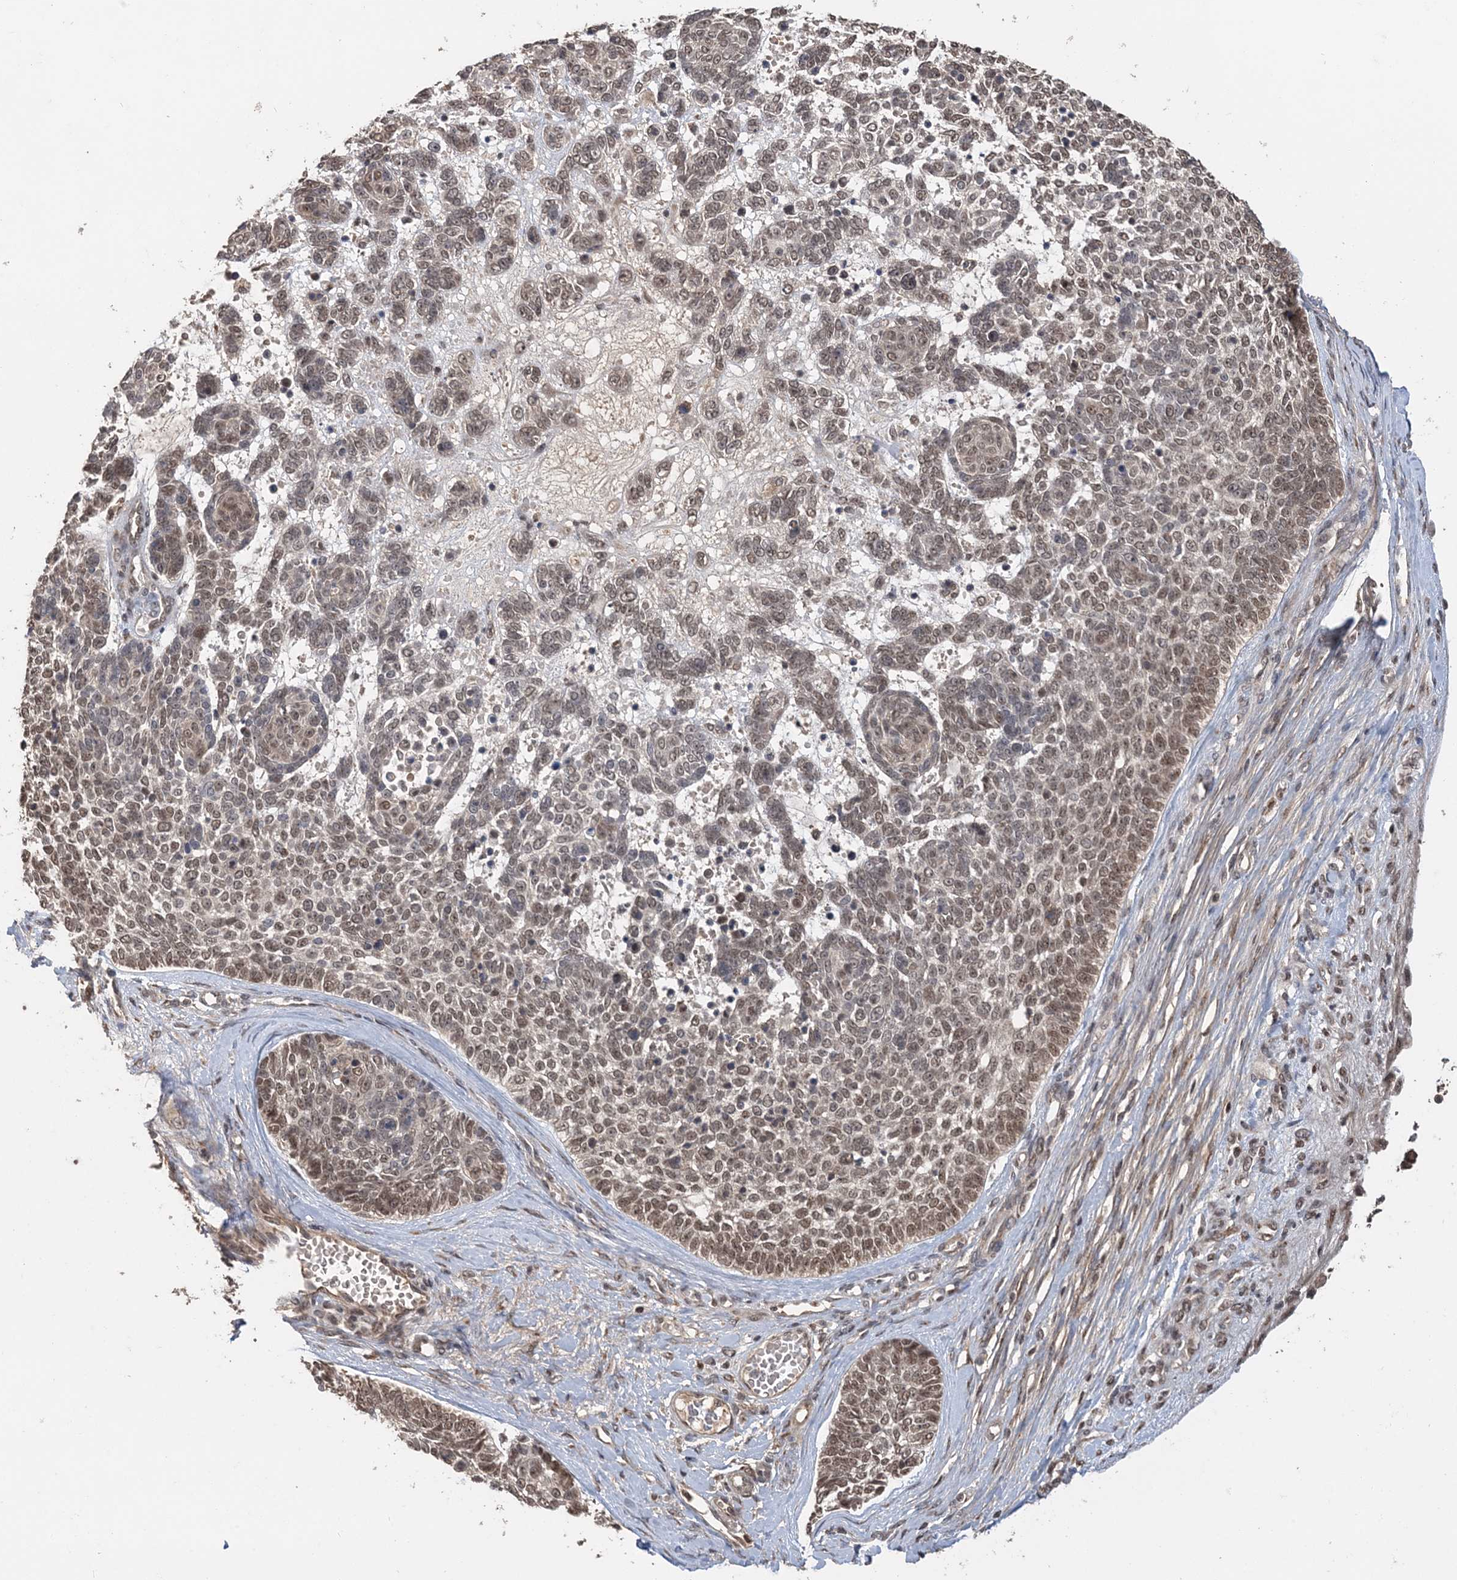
{"staining": {"intensity": "moderate", "quantity": "25%-75%", "location": "nuclear"}, "tissue": "skin cancer", "cell_type": "Tumor cells", "image_type": "cancer", "snomed": [{"axis": "morphology", "description": "Basal cell carcinoma"}, {"axis": "topography", "description": "Skin"}], "caption": "A histopathology image of human basal cell carcinoma (skin) stained for a protein shows moderate nuclear brown staining in tumor cells.", "gene": "TSHZ2", "patient": {"sex": "female", "age": 81}}